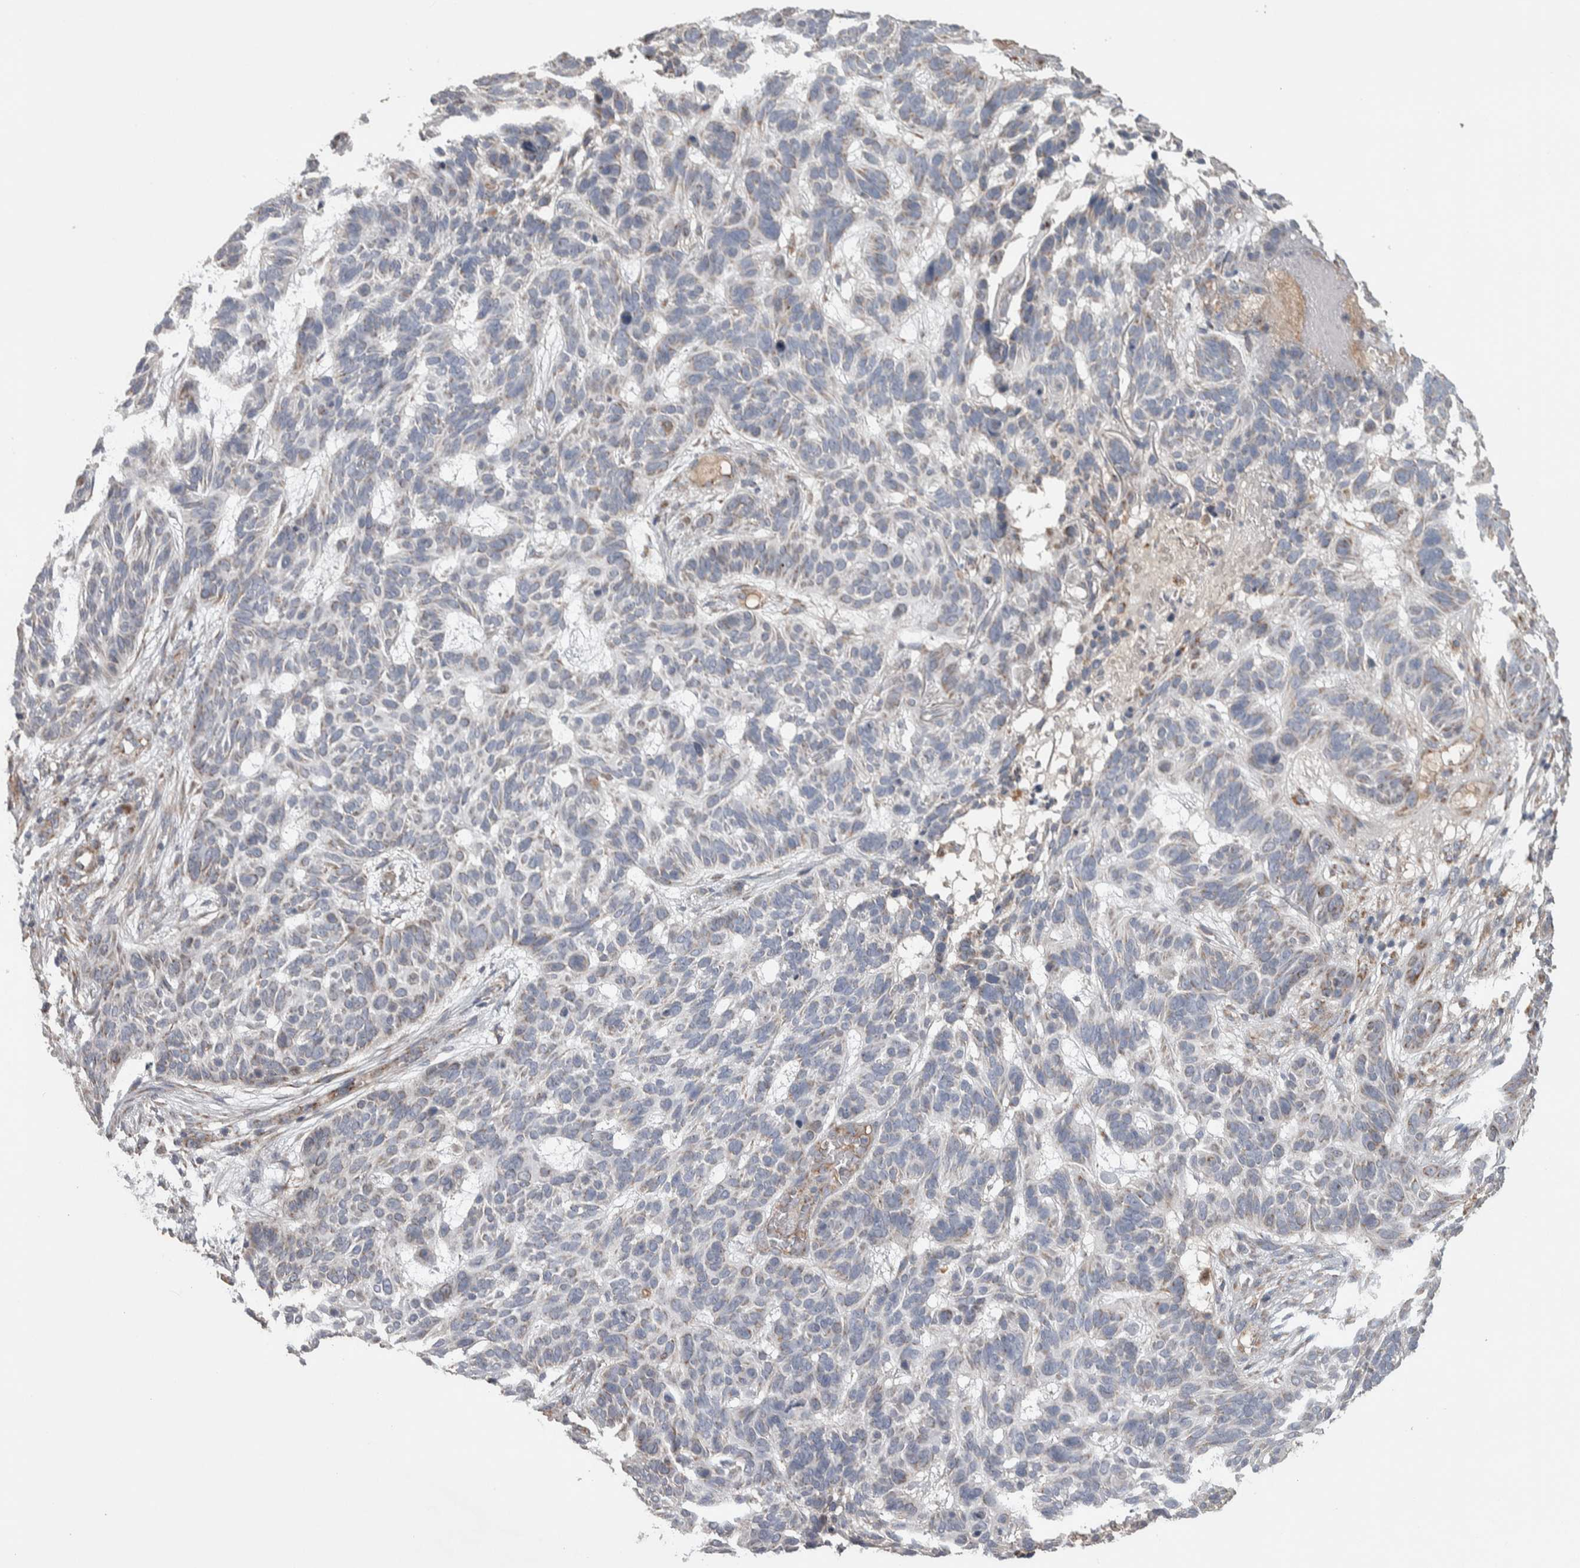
{"staining": {"intensity": "weak", "quantity": "<25%", "location": "cytoplasmic/membranous"}, "tissue": "skin cancer", "cell_type": "Tumor cells", "image_type": "cancer", "snomed": [{"axis": "morphology", "description": "Basal cell carcinoma"}, {"axis": "topography", "description": "Skin"}], "caption": "The histopathology image demonstrates no staining of tumor cells in skin cancer (basal cell carcinoma). The staining was performed using DAB (3,3'-diaminobenzidine) to visualize the protein expression in brown, while the nuclei were stained in blue with hematoxylin (Magnification: 20x).", "gene": "SCO1", "patient": {"sex": "male", "age": 85}}